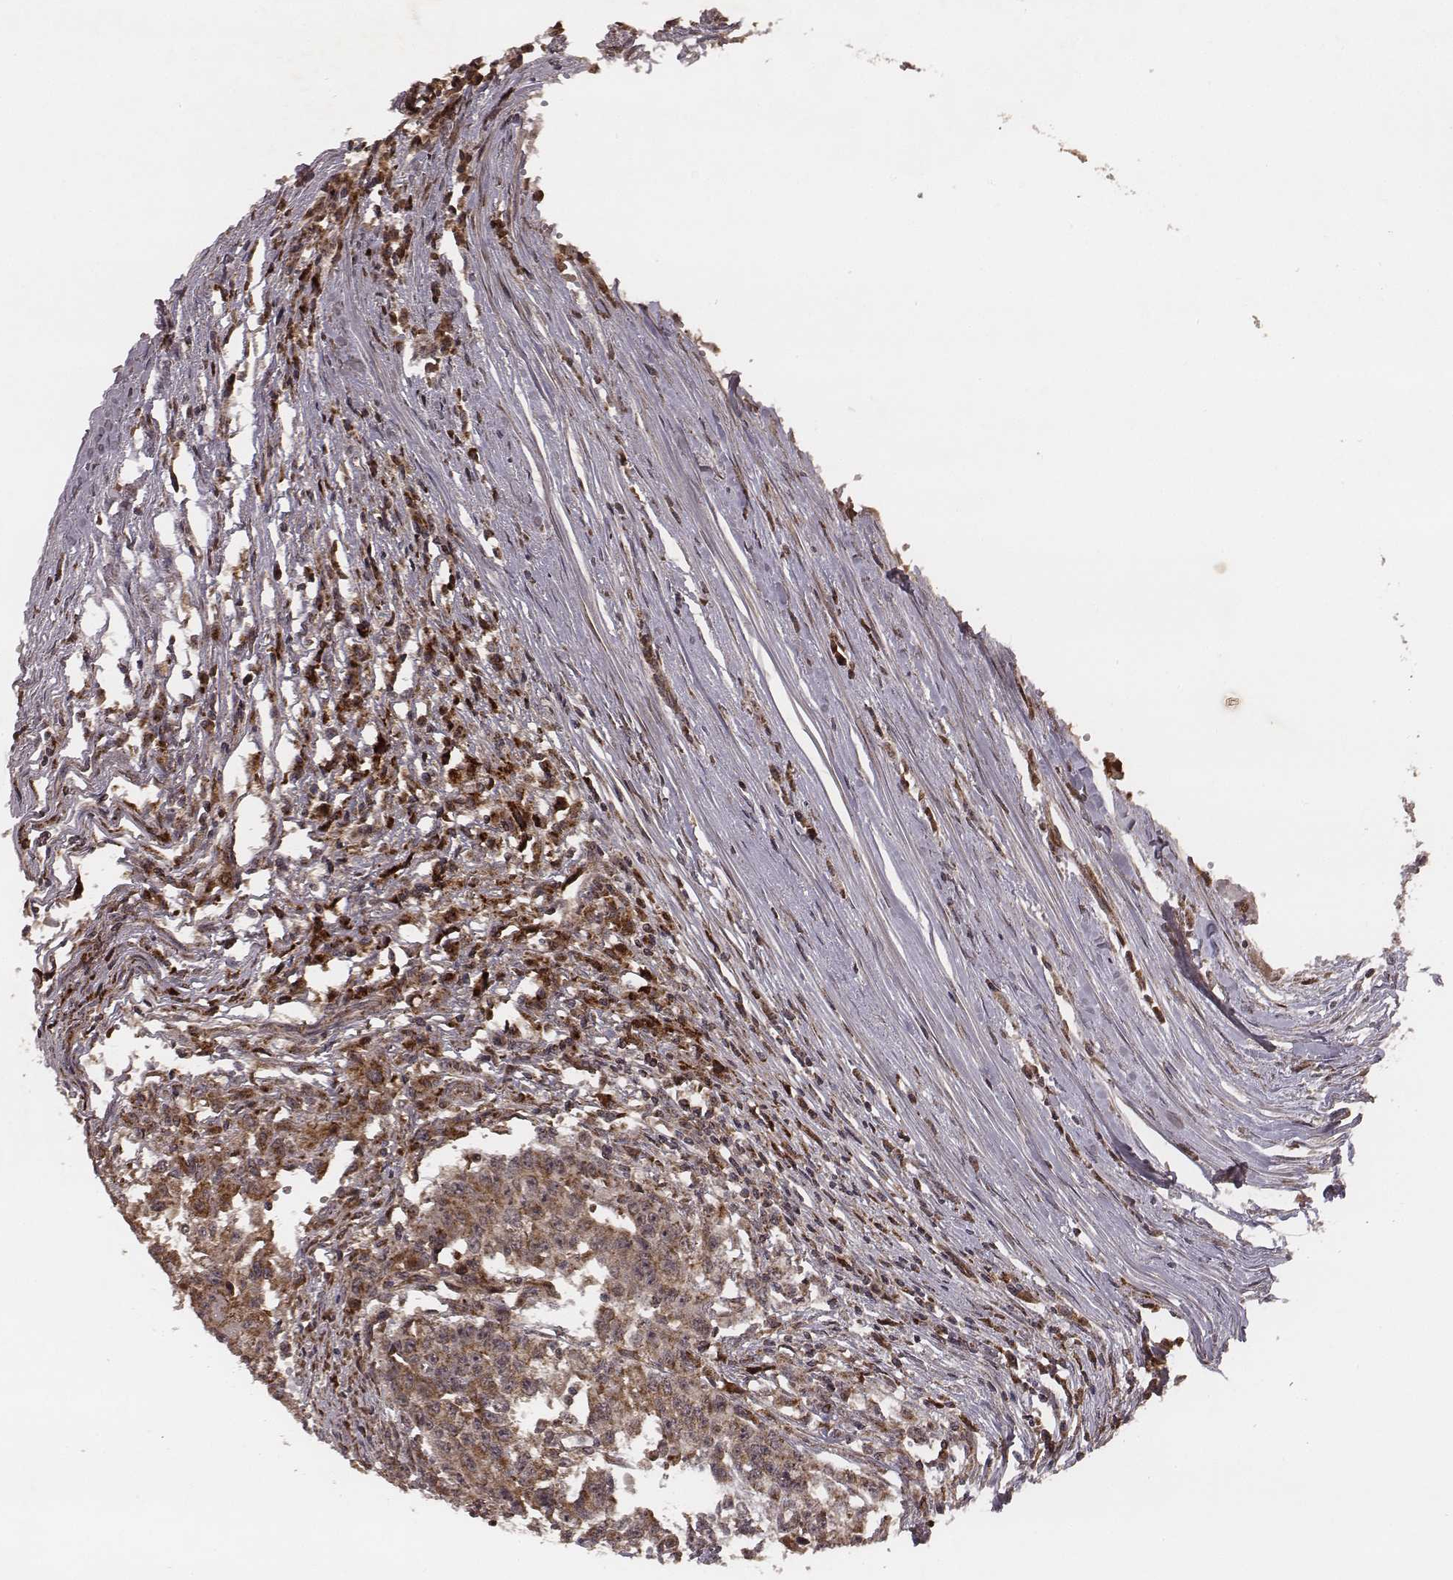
{"staining": {"intensity": "moderate", "quantity": ">75%", "location": "cytoplasmic/membranous"}, "tissue": "testis cancer", "cell_type": "Tumor cells", "image_type": "cancer", "snomed": [{"axis": "morphology", "description": "Carcinoma, Embryonal, NOS"}, {"axis": "morphology", "description": "Teratoma, malignant, NOS"}, {"axis": "topography", "description": "Testis"}], "caption": "Testis cancer (embryonal carcinoma) stained with DAB (3,3'-diaminobenzidine) IHC shows medium levels of moderate cytoplasmic/membranous positivity in approximately >75% of tumor cells.", "gene": "ZDHHC21", "patient": {"sex": "male", "age": 24}}